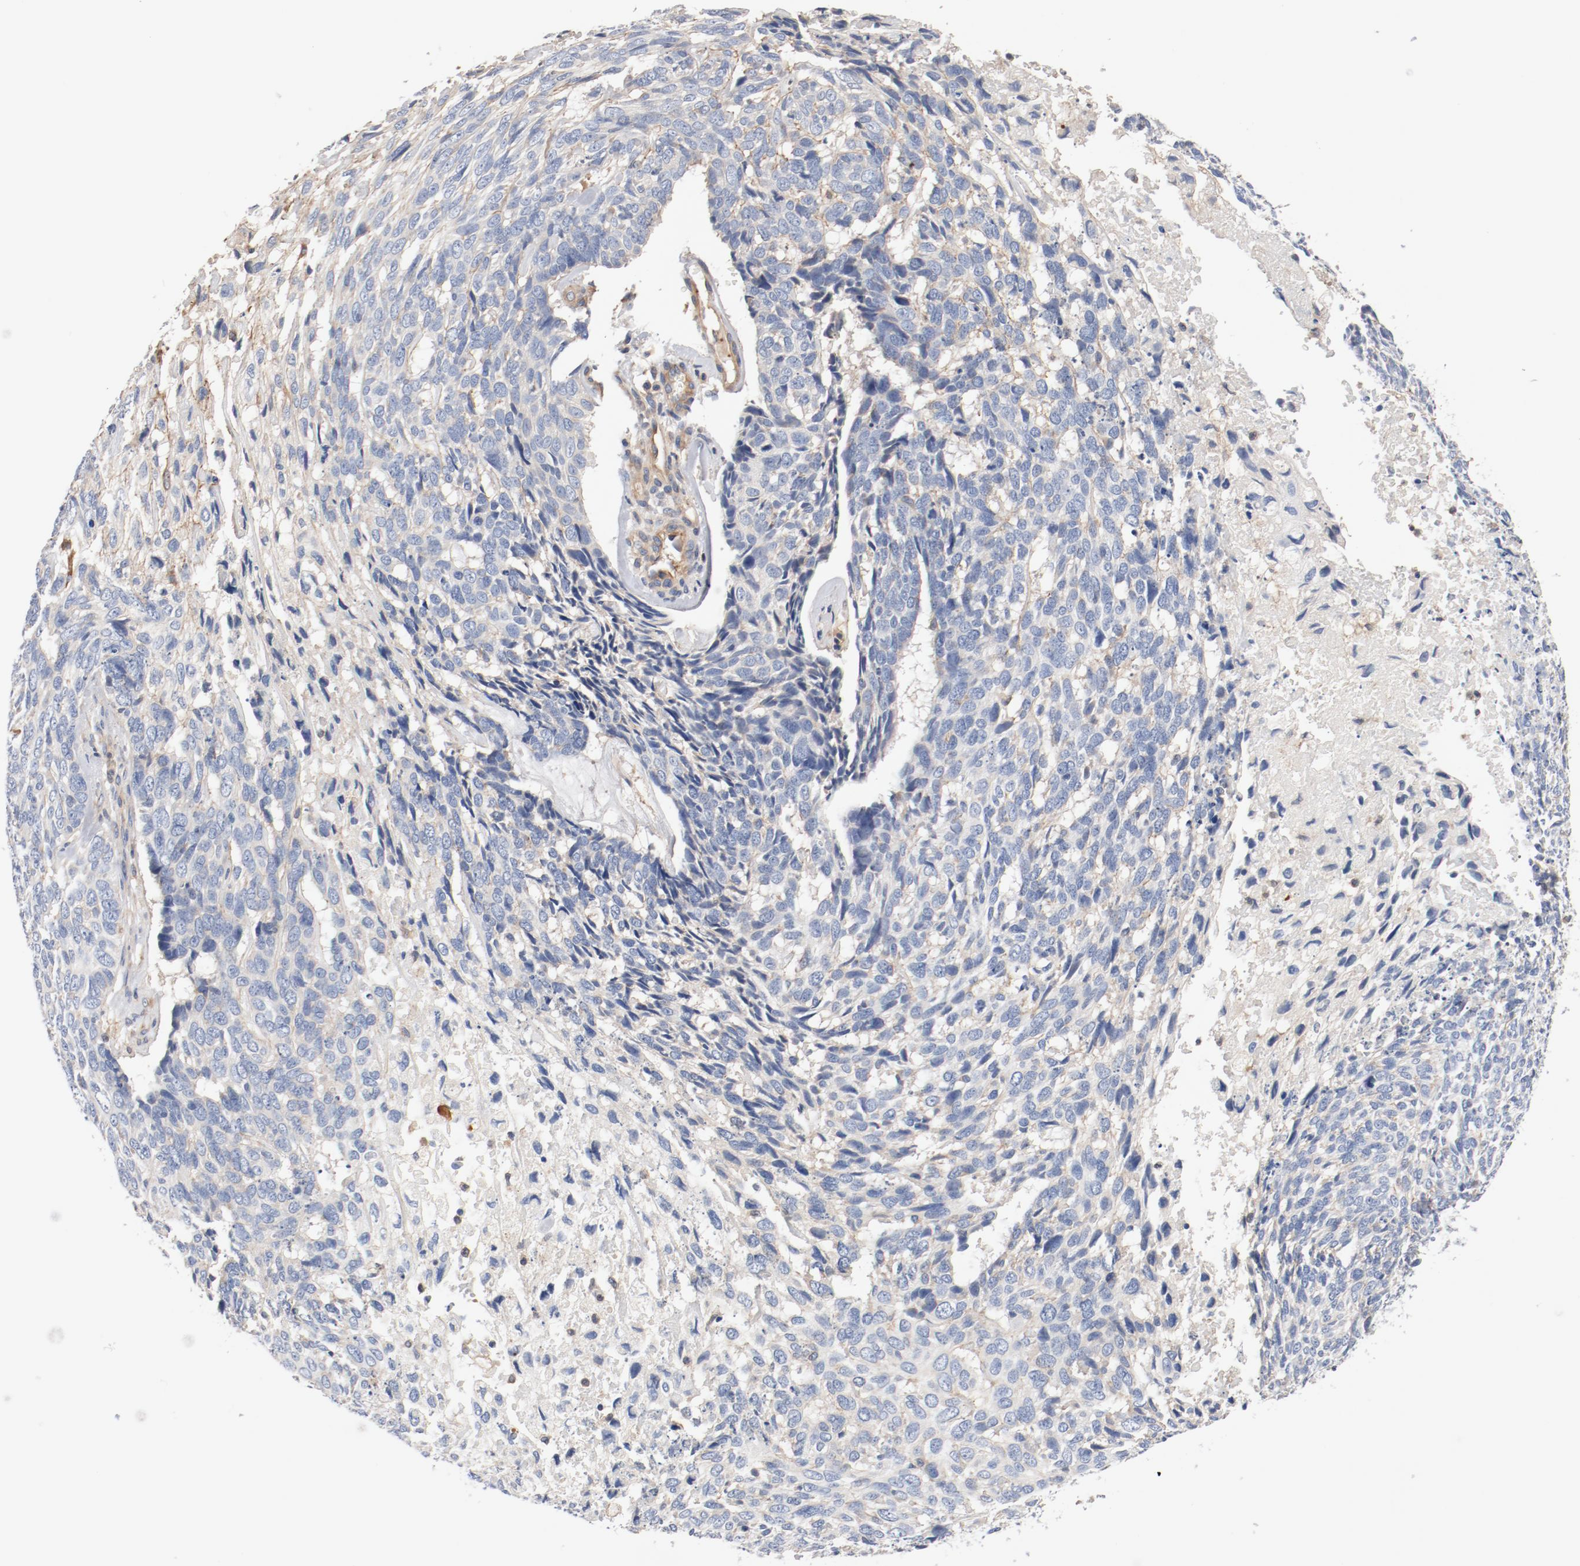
{"staining": {"intensity": "negative", "quantity": "none", "location": "none"}, "tissue": "skin cancer", "cell_type": "Tumor cells", "image_type": "cancer", "snomed": [{"axis": "morphology", "description": "Basal cell carcinoma"}, {"axis": "topography", "description": "Skin"}], "caption": "Image shows no significant protein positivity in tumor cells of skin cancer.", "gene": "ILK", "patient": {"sex": "male", "age": 72}}